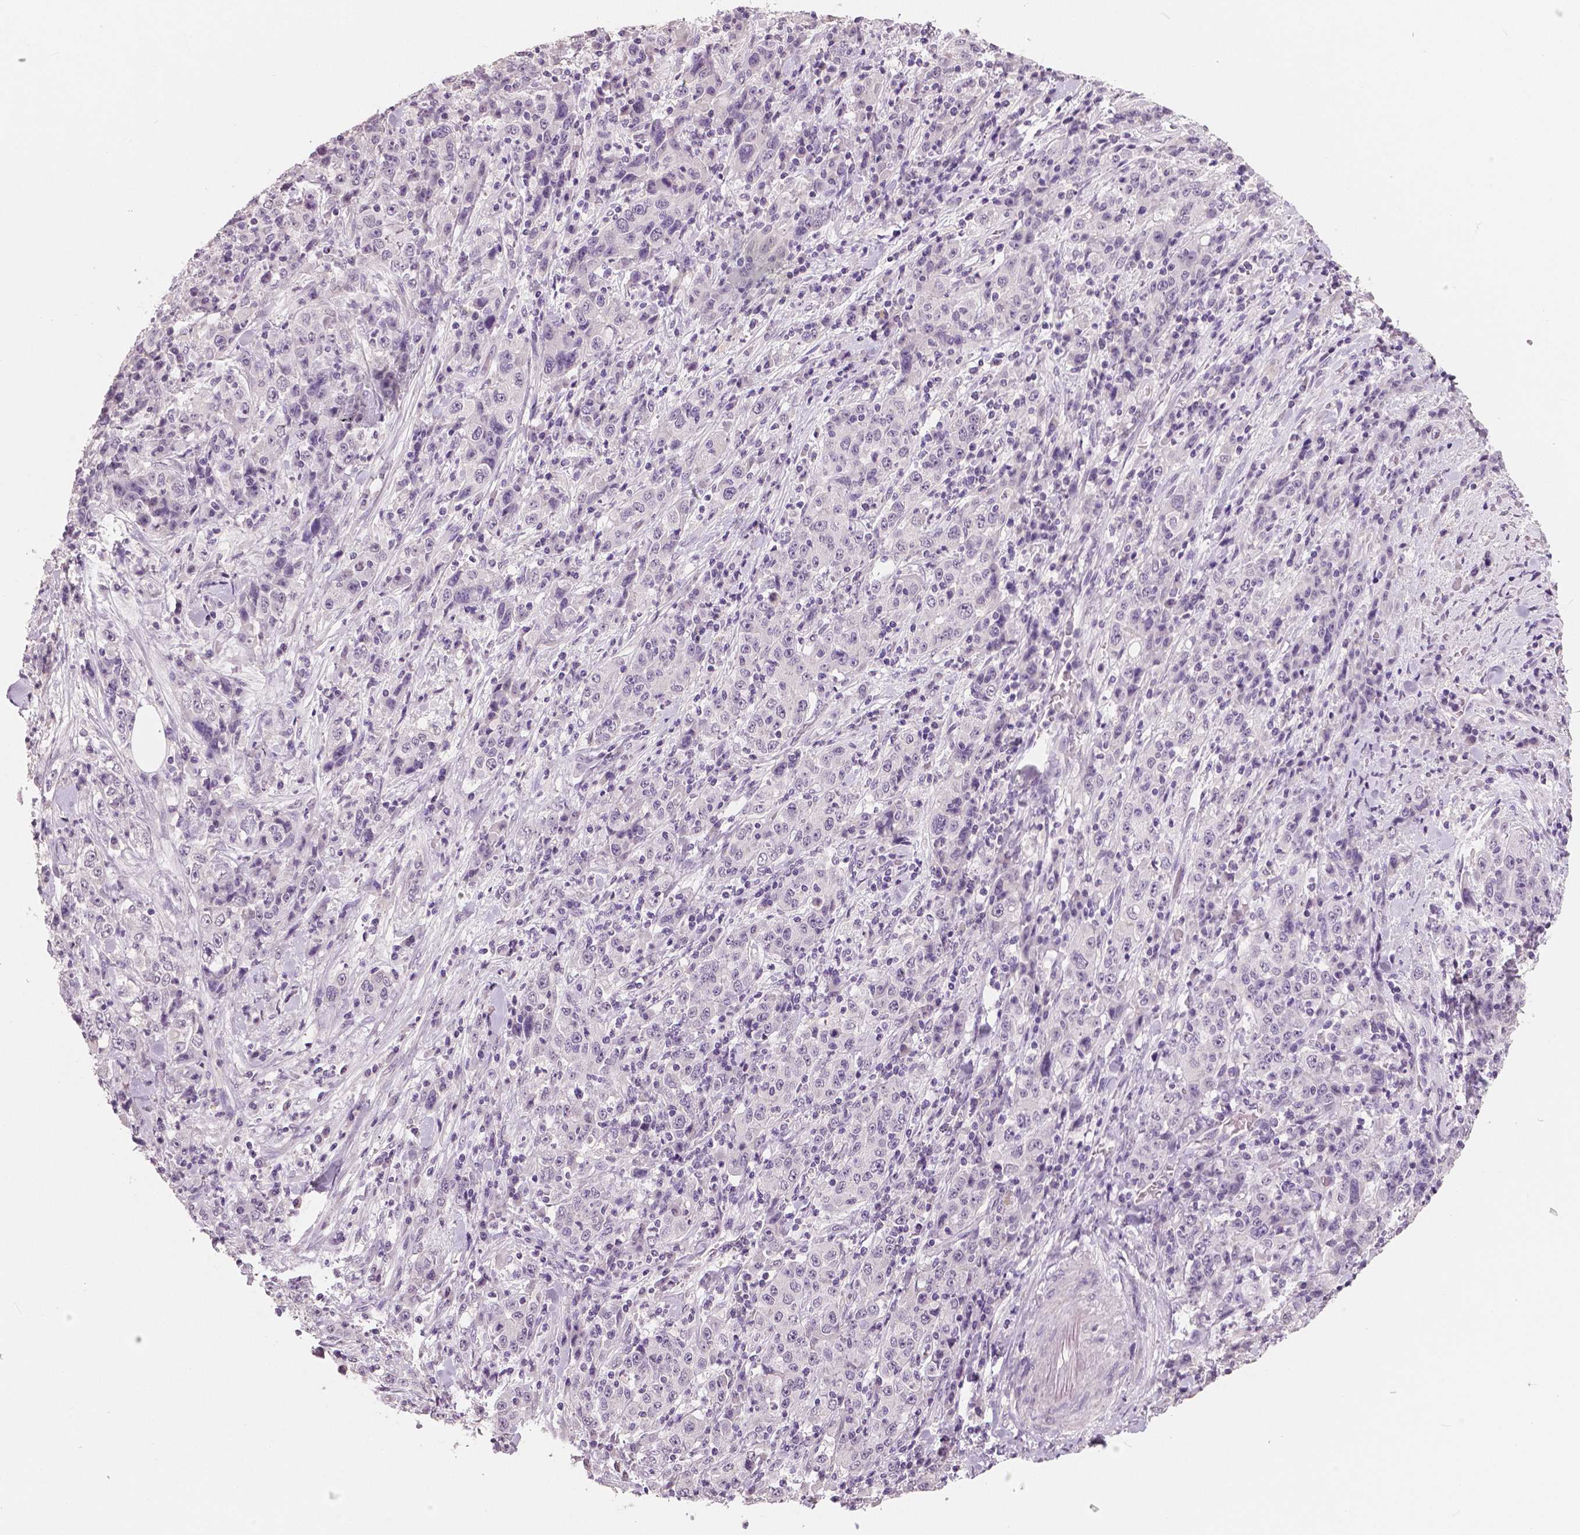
{"staining": {"intensity": "negative", "quantity": "none", "location": "none"}, "tissue": "stomach cancer", "cell_type": "Tumor cells", "image_type": "cancer", "snomed": [{"axis": "morphology", "description": "Normal tissue, NOS"}, {"axis": "morphology", "description": "Adenocarcinoma, NOS"}, {"axis": "topography", "description": "Stomach, upper"}, {"axis": "topography", "description": "Stomach"}], "caption": "Immunohistochemistry histopathology image of adenocarcinoma (stomach) stained for a protein (brown), which shows no expression in tumor cells.", "gene": "NECAB1", "patient": {"sex": "male", "age": 59}}